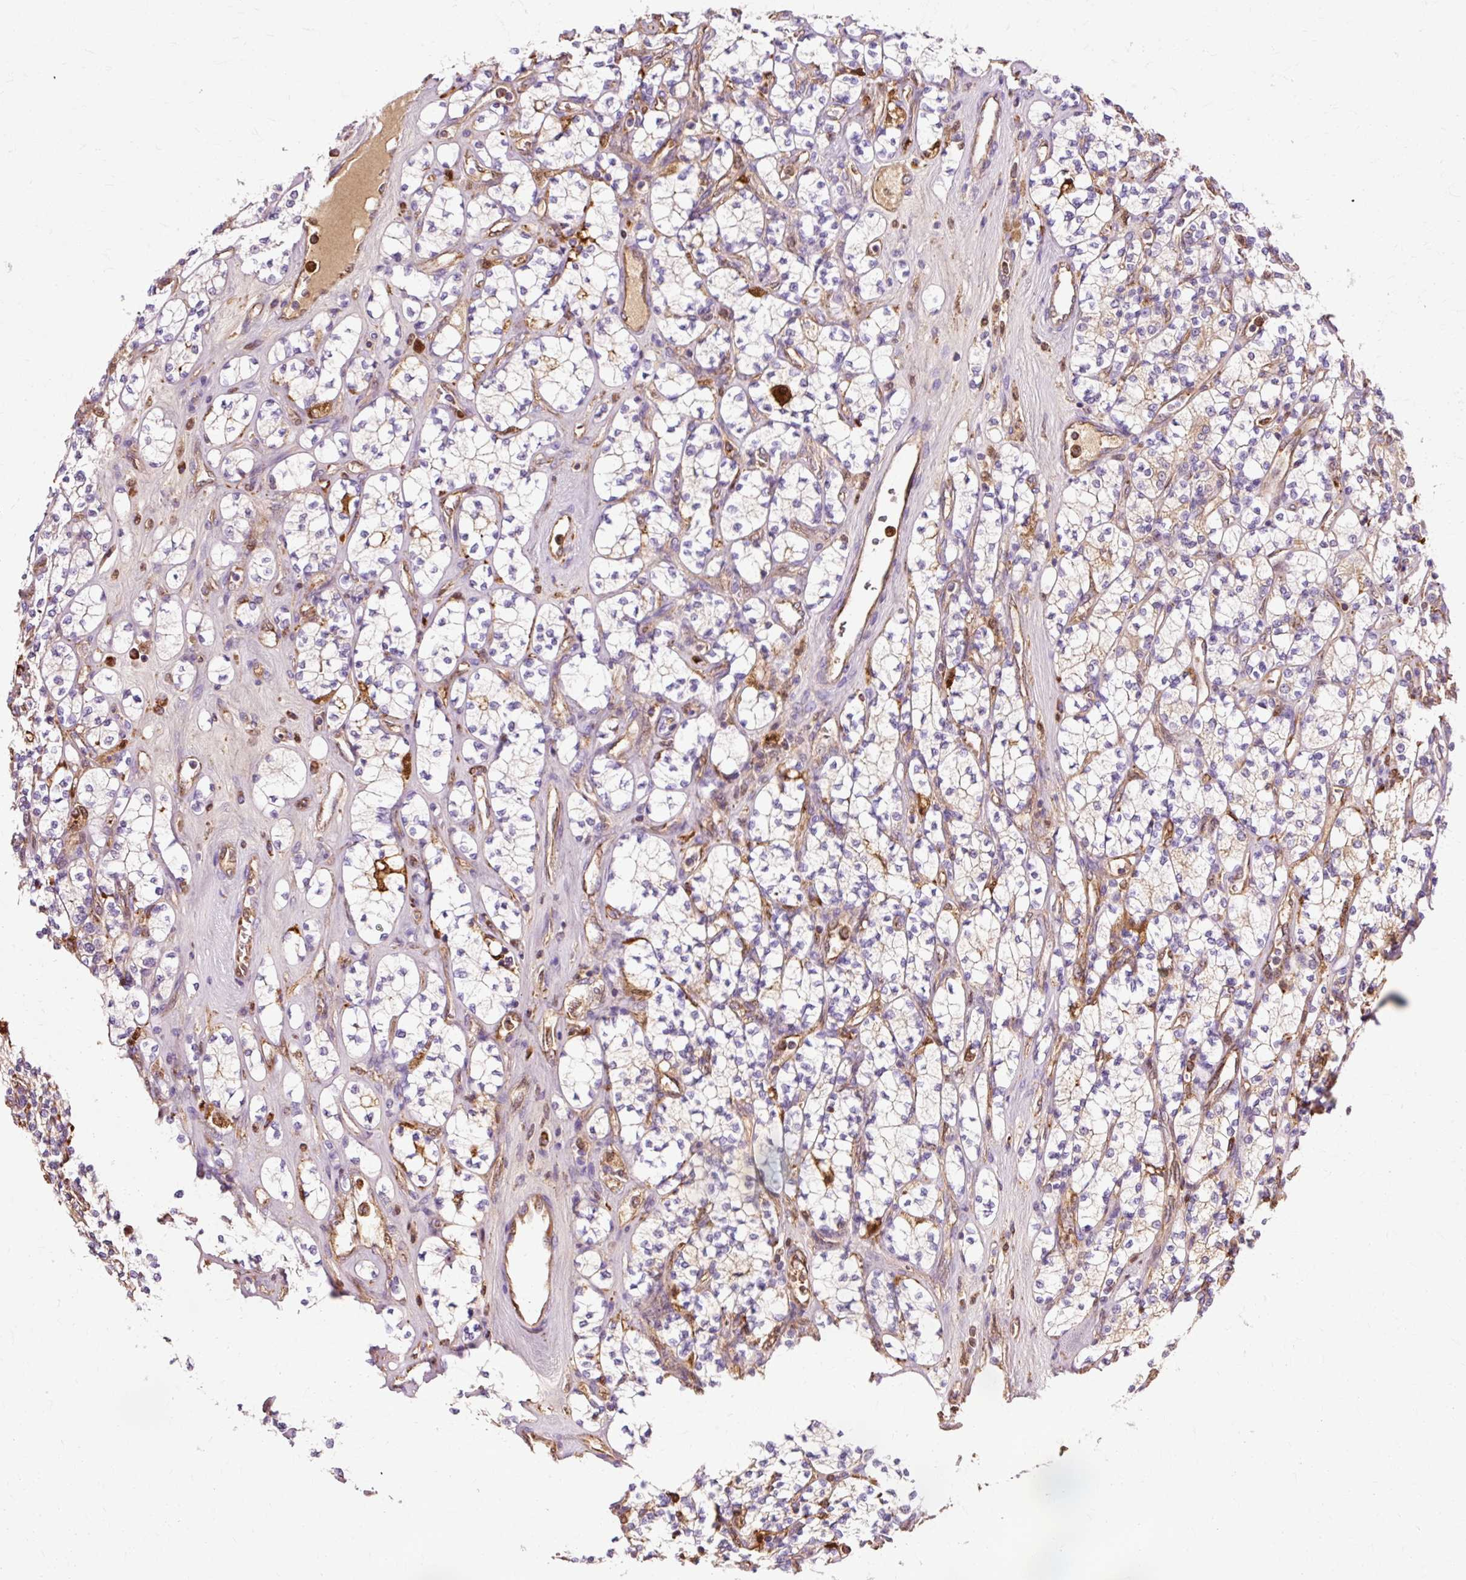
{"staining": {"intensity": "negative", "quantity": "none", "location": "none"}, "tissue": "renal cancer", "cell_type": "Tumor cells", "image_type": "cancer", "snomed": [{"axis": "morphology", "description": "Adenocarcinoma, NOS"}, {"axis": "topography", "description": "Kidney"}], "caption": "Immunohistochemistry histopathology image of neoplastic tissue: adenocarcinoma (renal) stained with DAB (3,3'-diaminobenzidine) exhibits no significant protein expression in tumor cells.", "gene": "GPX1", "patient": {"sex": "male", "age": 77}}